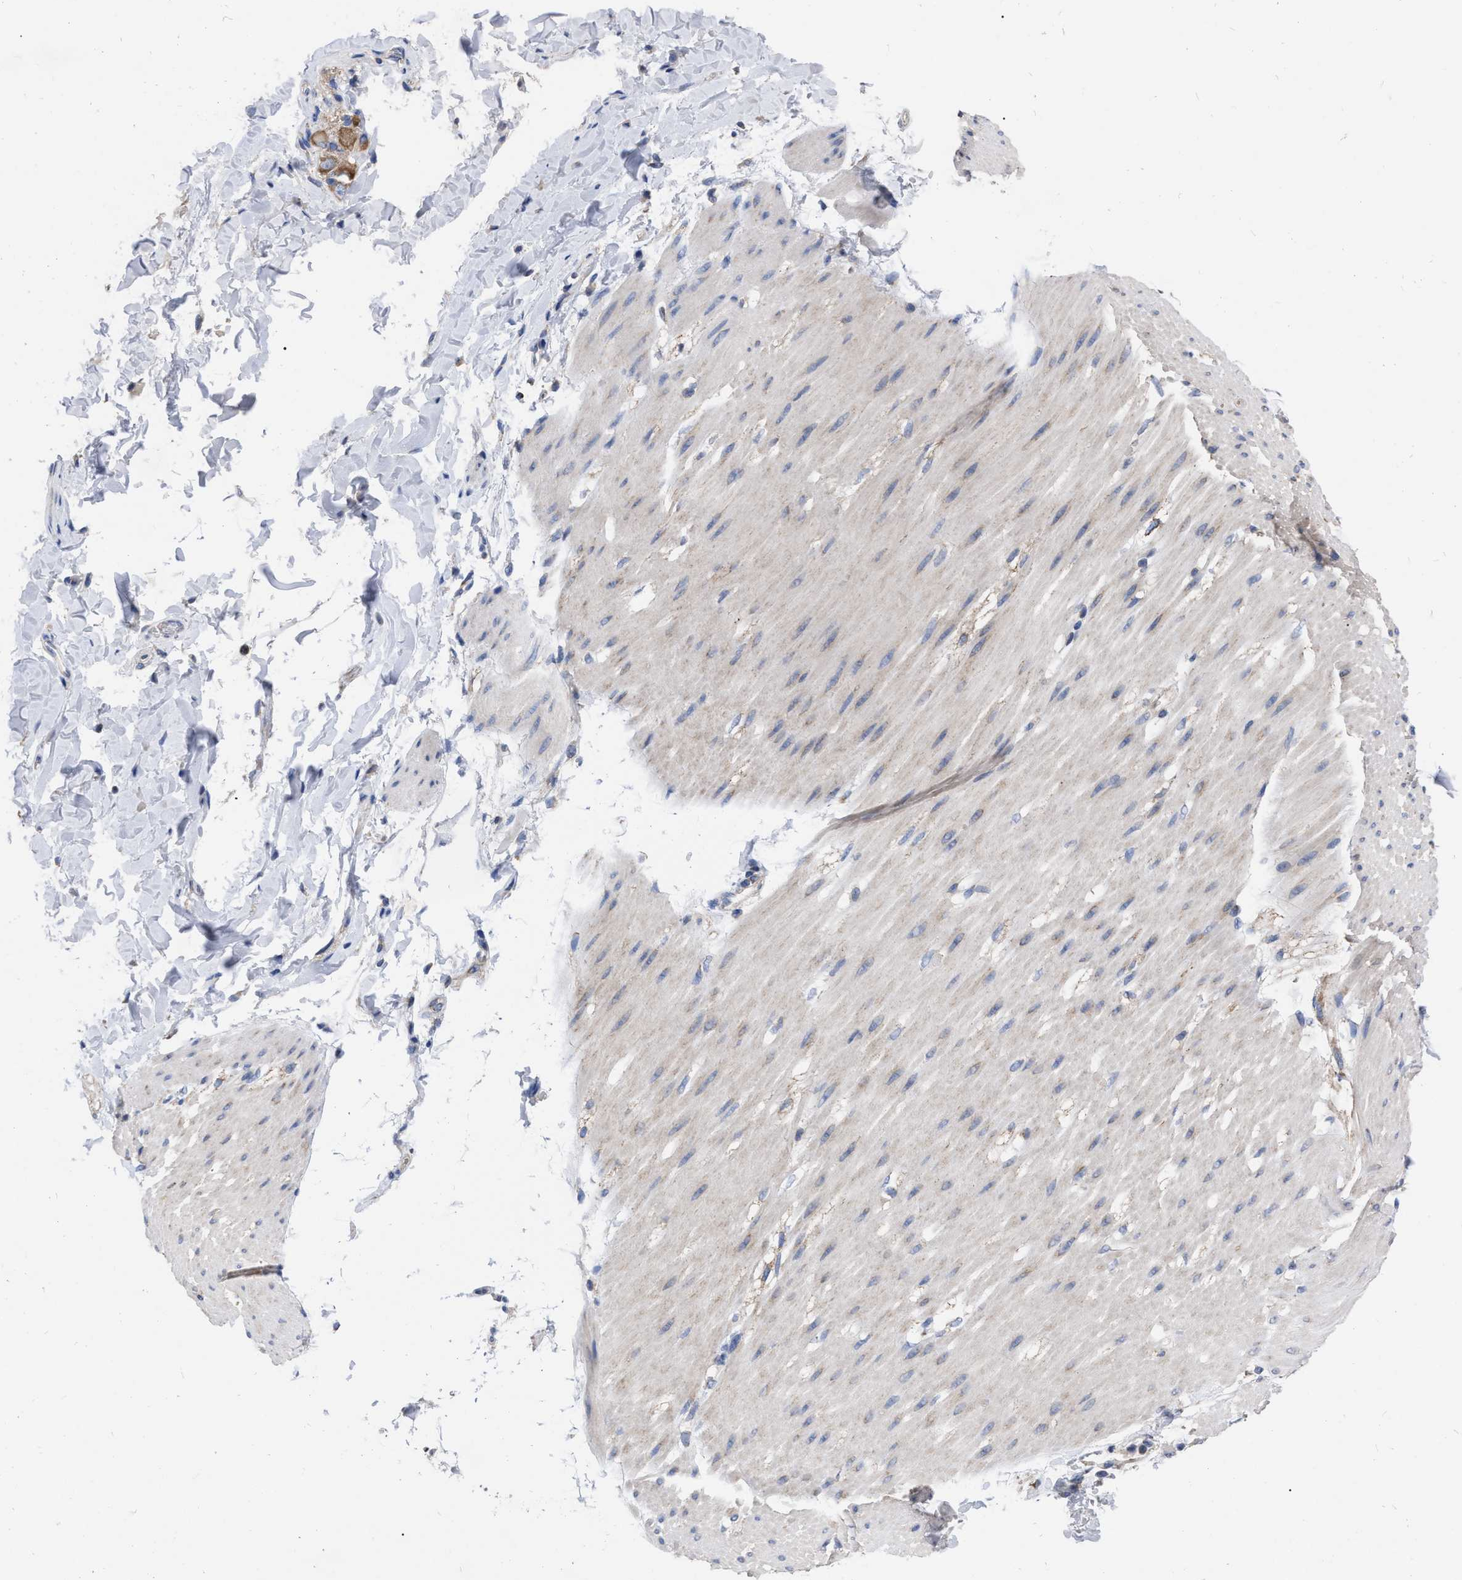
{"staining": {"intensity": "weak", "quantity": "<25%", "location": "cytoplasmic/membranous"}, "tissue": "adipose tissue", "cell_type": "Adipocytes", "image_type": "normal", "snomed": [{"axis": "morphology", "description": "Normal tissue, NOS"}, {"axis": "morphology", "description": "Adenocarcinoma, NOS"}, {"axis": "topography", "description": "Duodenum"}, {"axis": "topography", "description": "Peripheral nerve tissue"}], "caption": "The image demonstrates no staining of adipocytes in normal adipose tissue. (DAB (3,3'-diaminobenzidine) IHC, high magnification).", "gene": "CDKN2C", "patient": {"sex": "female", "age": 60}}